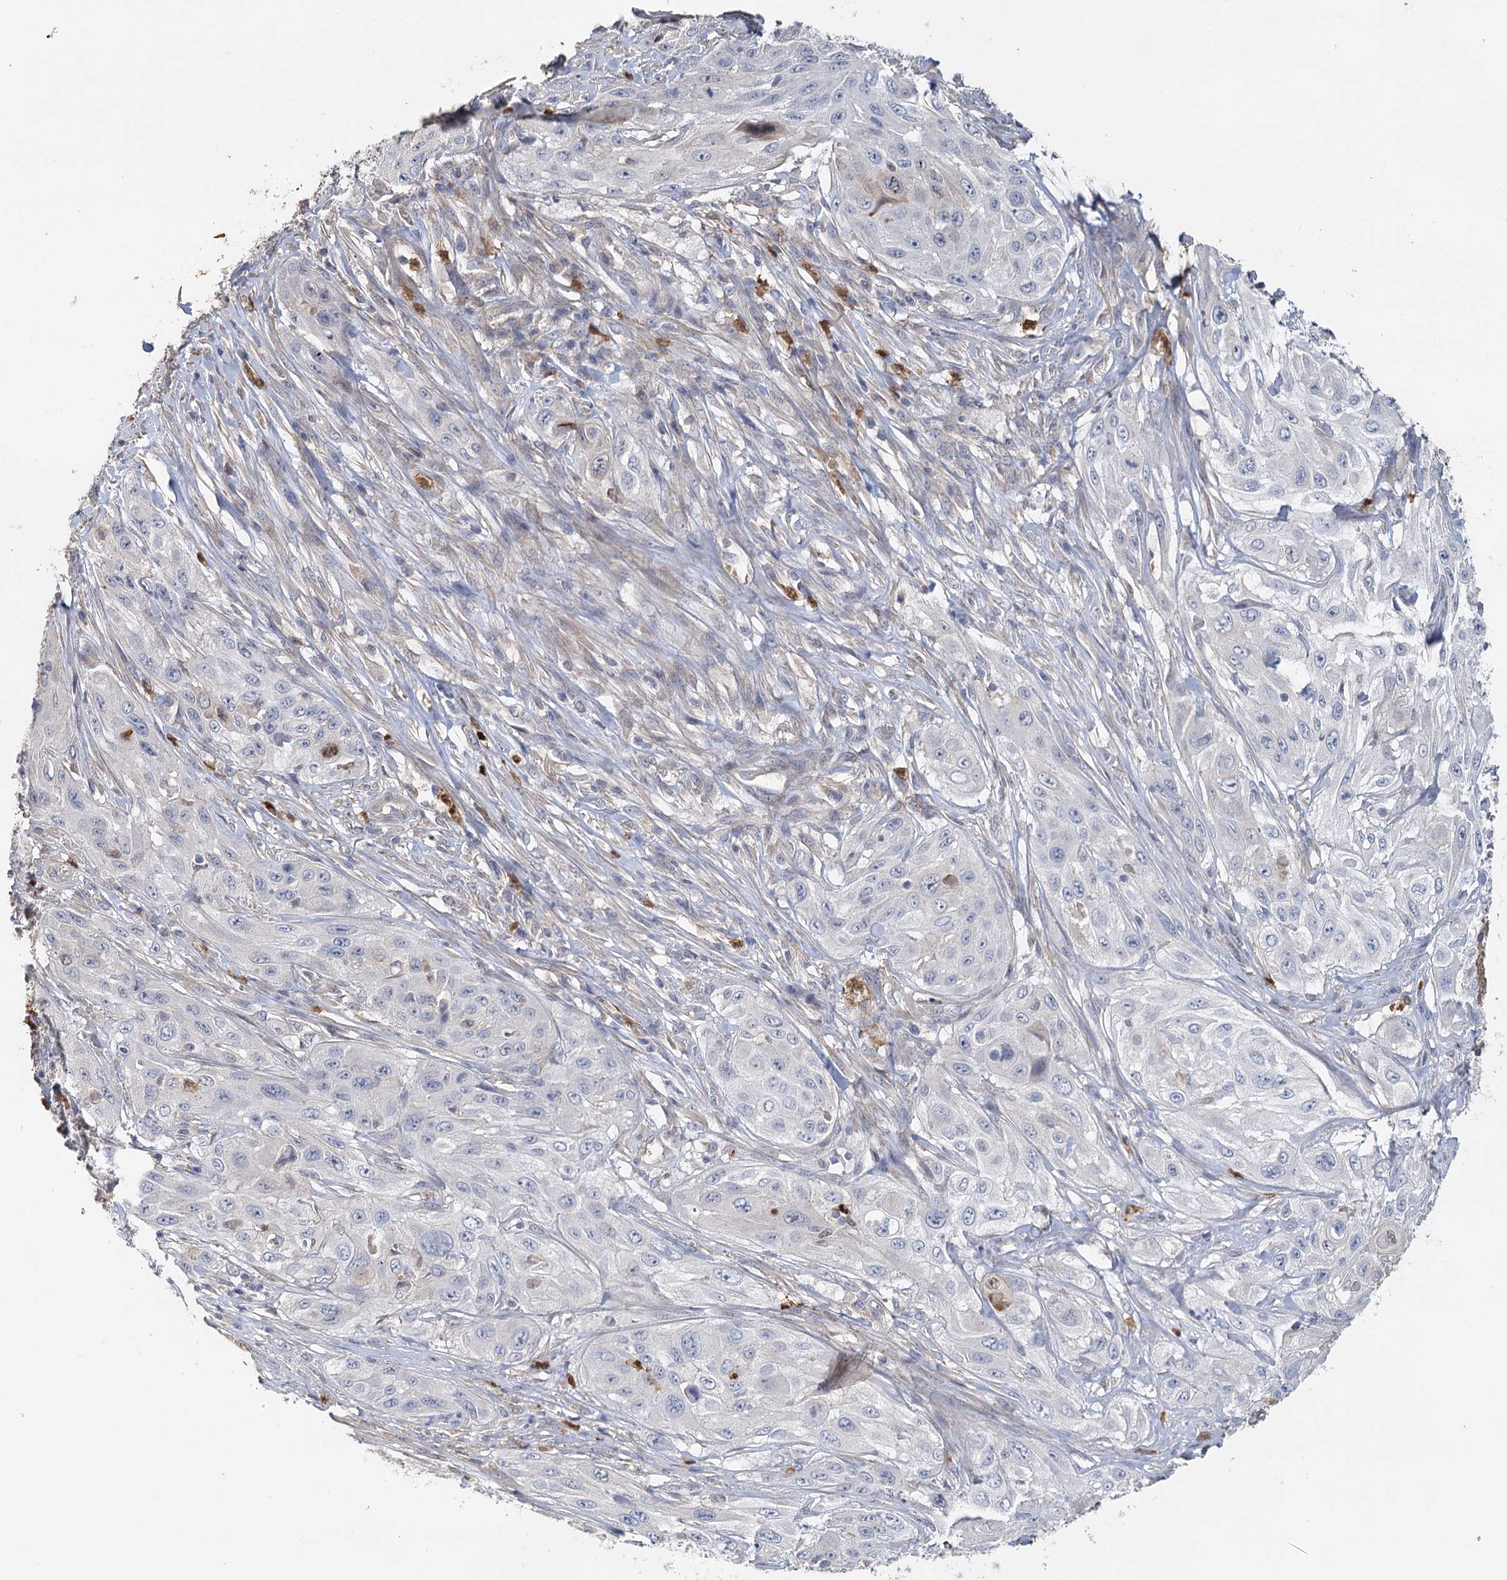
{"staining": {"intensity": "negative", "quantity": "none", "location": "none"}, "tissue": "cervical cancer", "cell_type": "Tumor cells", "image_type": "cancer", "snomed": [{"axis": "morphology", "description": "Squamous cell carcinoma, NOS"}, {"axis": "topography", "description": "Cervix"}], "caption": "An IHC micrograph of cervical cancer (squamous cell carcinoma) is shown. There is no staining in tumor cells of cervical cancer (squamous cell carcinoma).", "gene": "EPB41L5", "patient": {"sex": "female", "age": 42}}